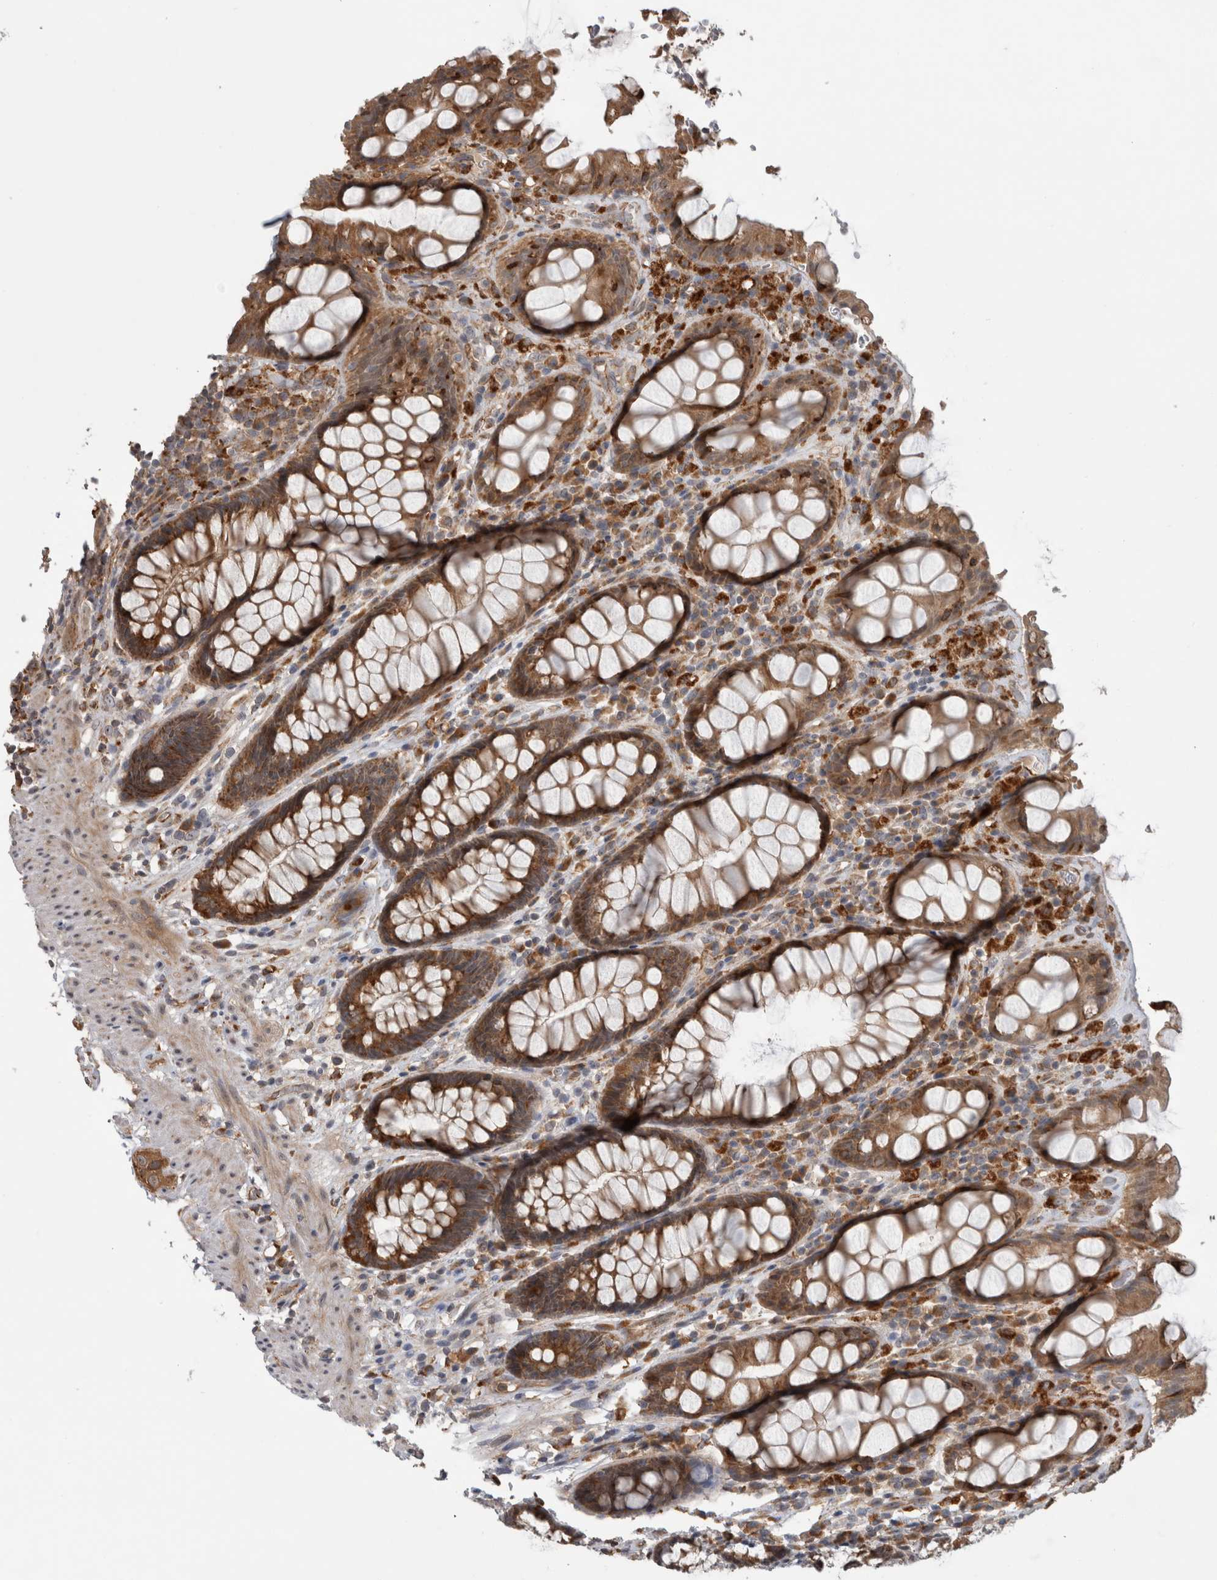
{"staining": {"intensity": "strong", "quantity": ">75%", "location": "cytoplasmic/membranous"}, "tissue": "rectum", "cell_type": "Glandular cells", "image_type": "normal", "snomed": [{"axis": "morphology", "description": "Normal tissue, NOS"}, {"axis": "topography", "description": "Rectum"}], "caption": "This photomicrograph demonstrates benign rectum stained with immunohistochemistry to label a protein in brown. The cytoplasmic/membranous of glandular cells show strong positivity for the protein. Nuclei are counter-stained blue.", "gene": "ADGRL3", "patient": {"sex": "male", "age": 64}}